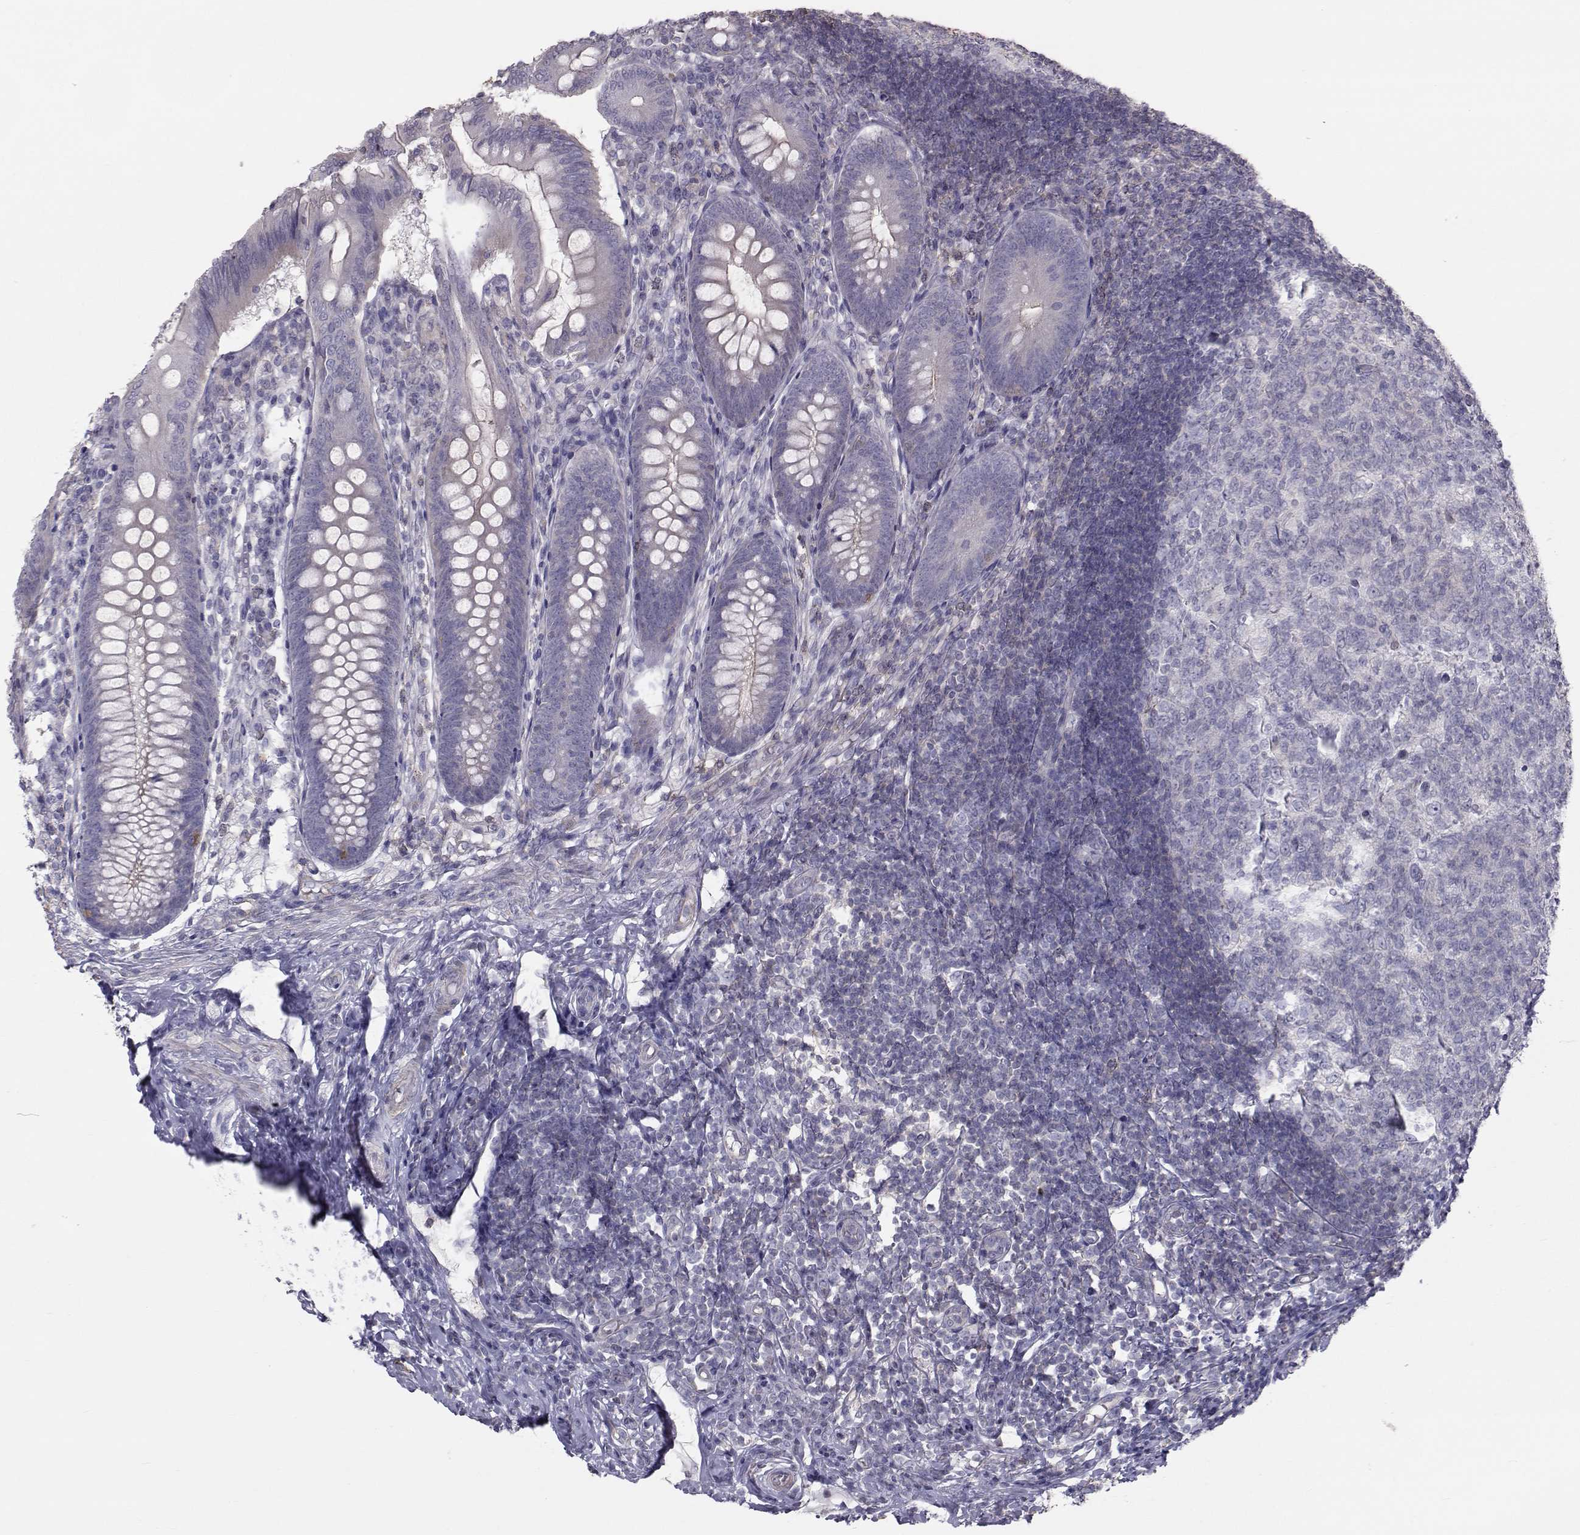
{"staining": {"intensity": "weak", "quantity": "<25%", "location": "cytoplasmic/membranous"}, "tissue": "appendix", "cell_type": "Glandular cells", "image_type": "normal", "snomed": [{"axis": "morphology", "description": "Normal tissue, NOS"}, {"axis": "morphology", "description": "Inflammation, NOS"}, {"axis": "topography", "description": "Appendix"}], "caption": "Immunohistochemistry of unremarkable appendix shows no expression in glandular cells. The staining is performed using DAB brown chromogen with nuclei counter-stained in using hematoxylin.", "gene": "GARIN3", "patient": {"sex": "male", "age": 16}}